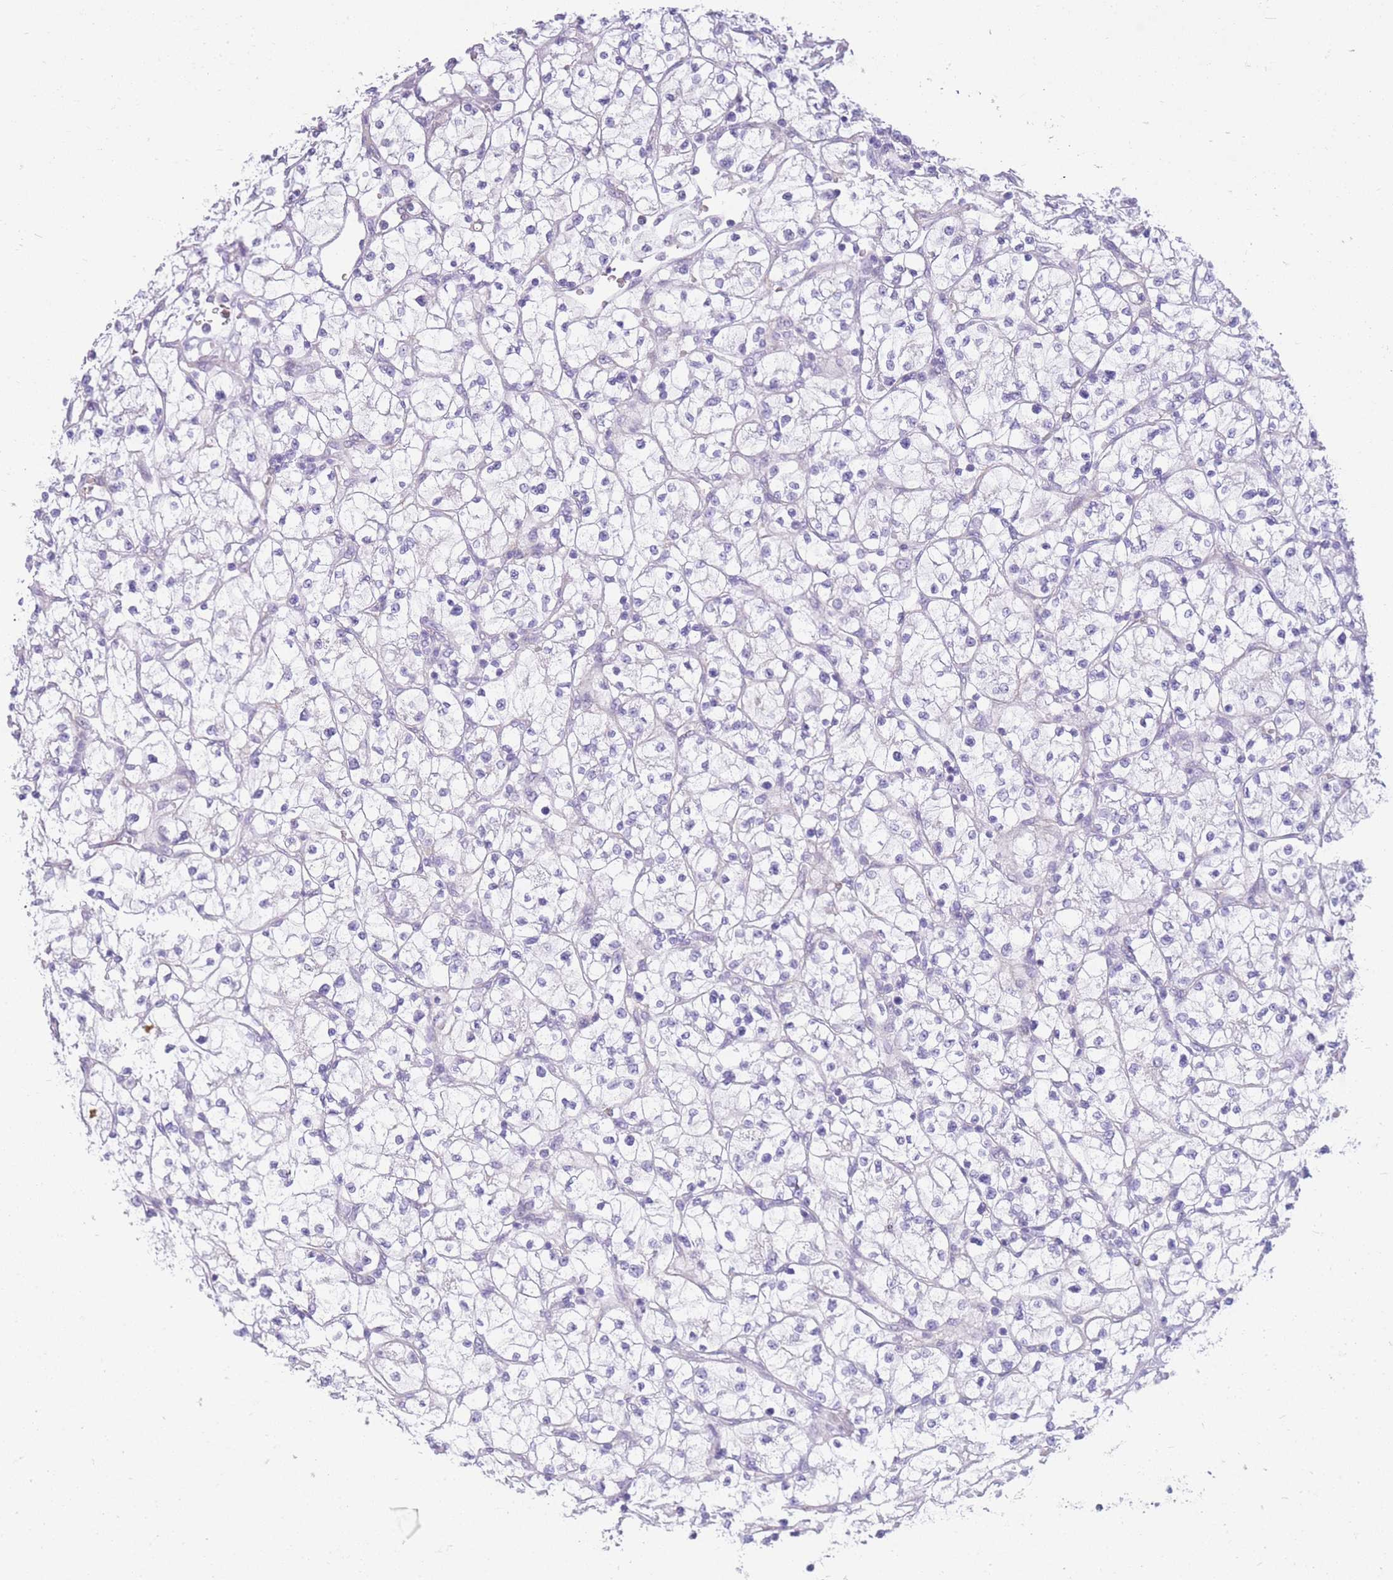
{"staining": {"intensity": "negative", "quantity": "none", "location": "none"}, "tissue": "renal cancer", "cell_type": "Tumor cells", "image_type": "cancer", "snomed": [{"axis": "morphology", "description": "Adenocarcinoma, NOS"}, {"axis": "topography", "description": "Kidney"}], "caption": "Tumor cells are negative for brown protein staining in renal adenocarcinoma.", "gene": "MTSS2", "patient": {"sex": "female", "age": 64}}